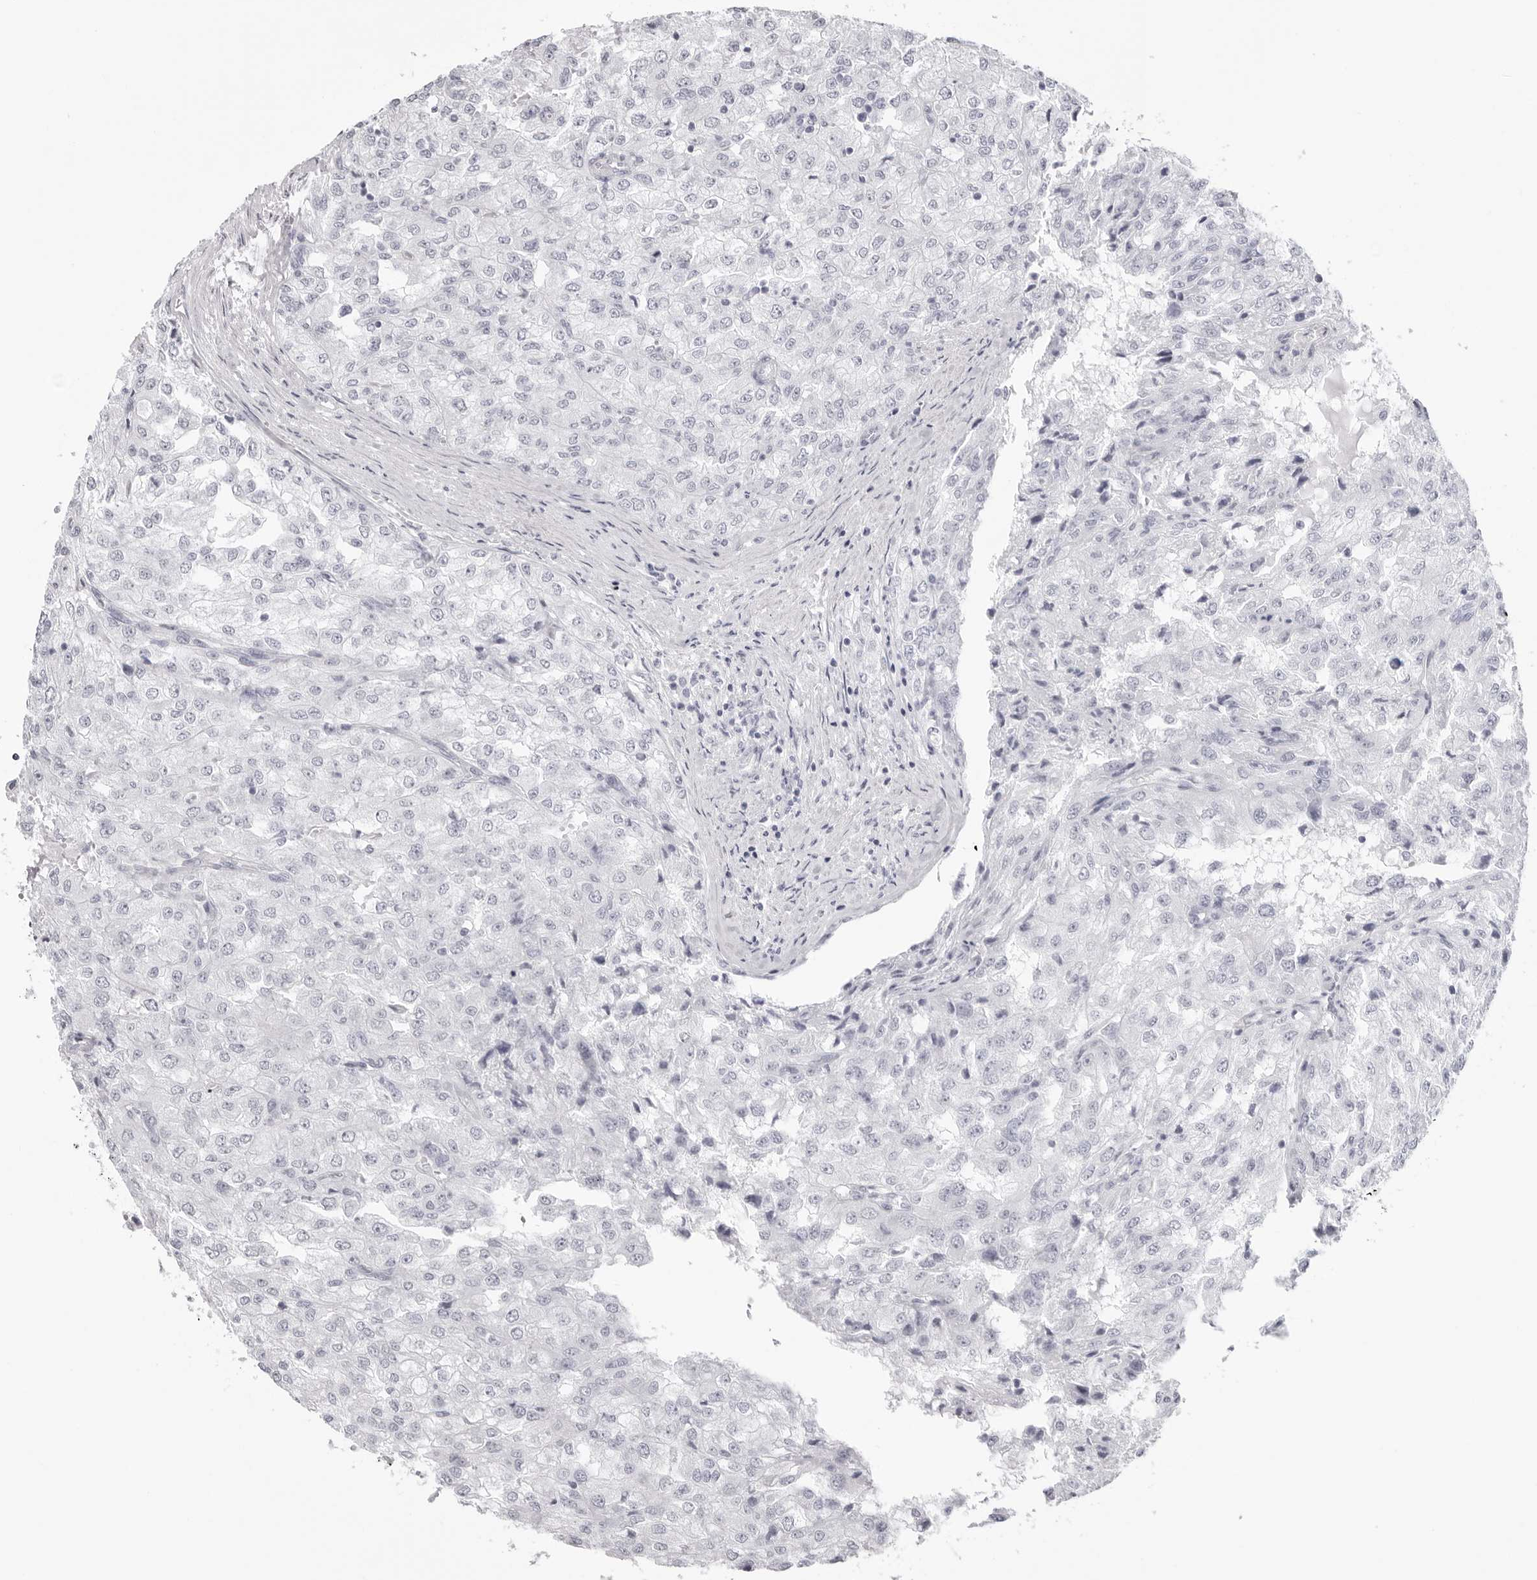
{"staining": {"intensity": "negative", "quantity": "none", "location": "none"}, "tissue": "renal cancer", "cell_type": "Tumor cells", "image_type": "cancer", "snomed": [{"axis": "morphology", "description": "Adenocarcinoma, NOS"}, {"axis": "topography", "description": "Kidney"}], "caption": "The immunohistochemistry image has no significant expression in tumor cells of adenocarcinoma (renal) tissue.", "gene": "INSL3", "patient": {"sex": "female", "age": 54}}